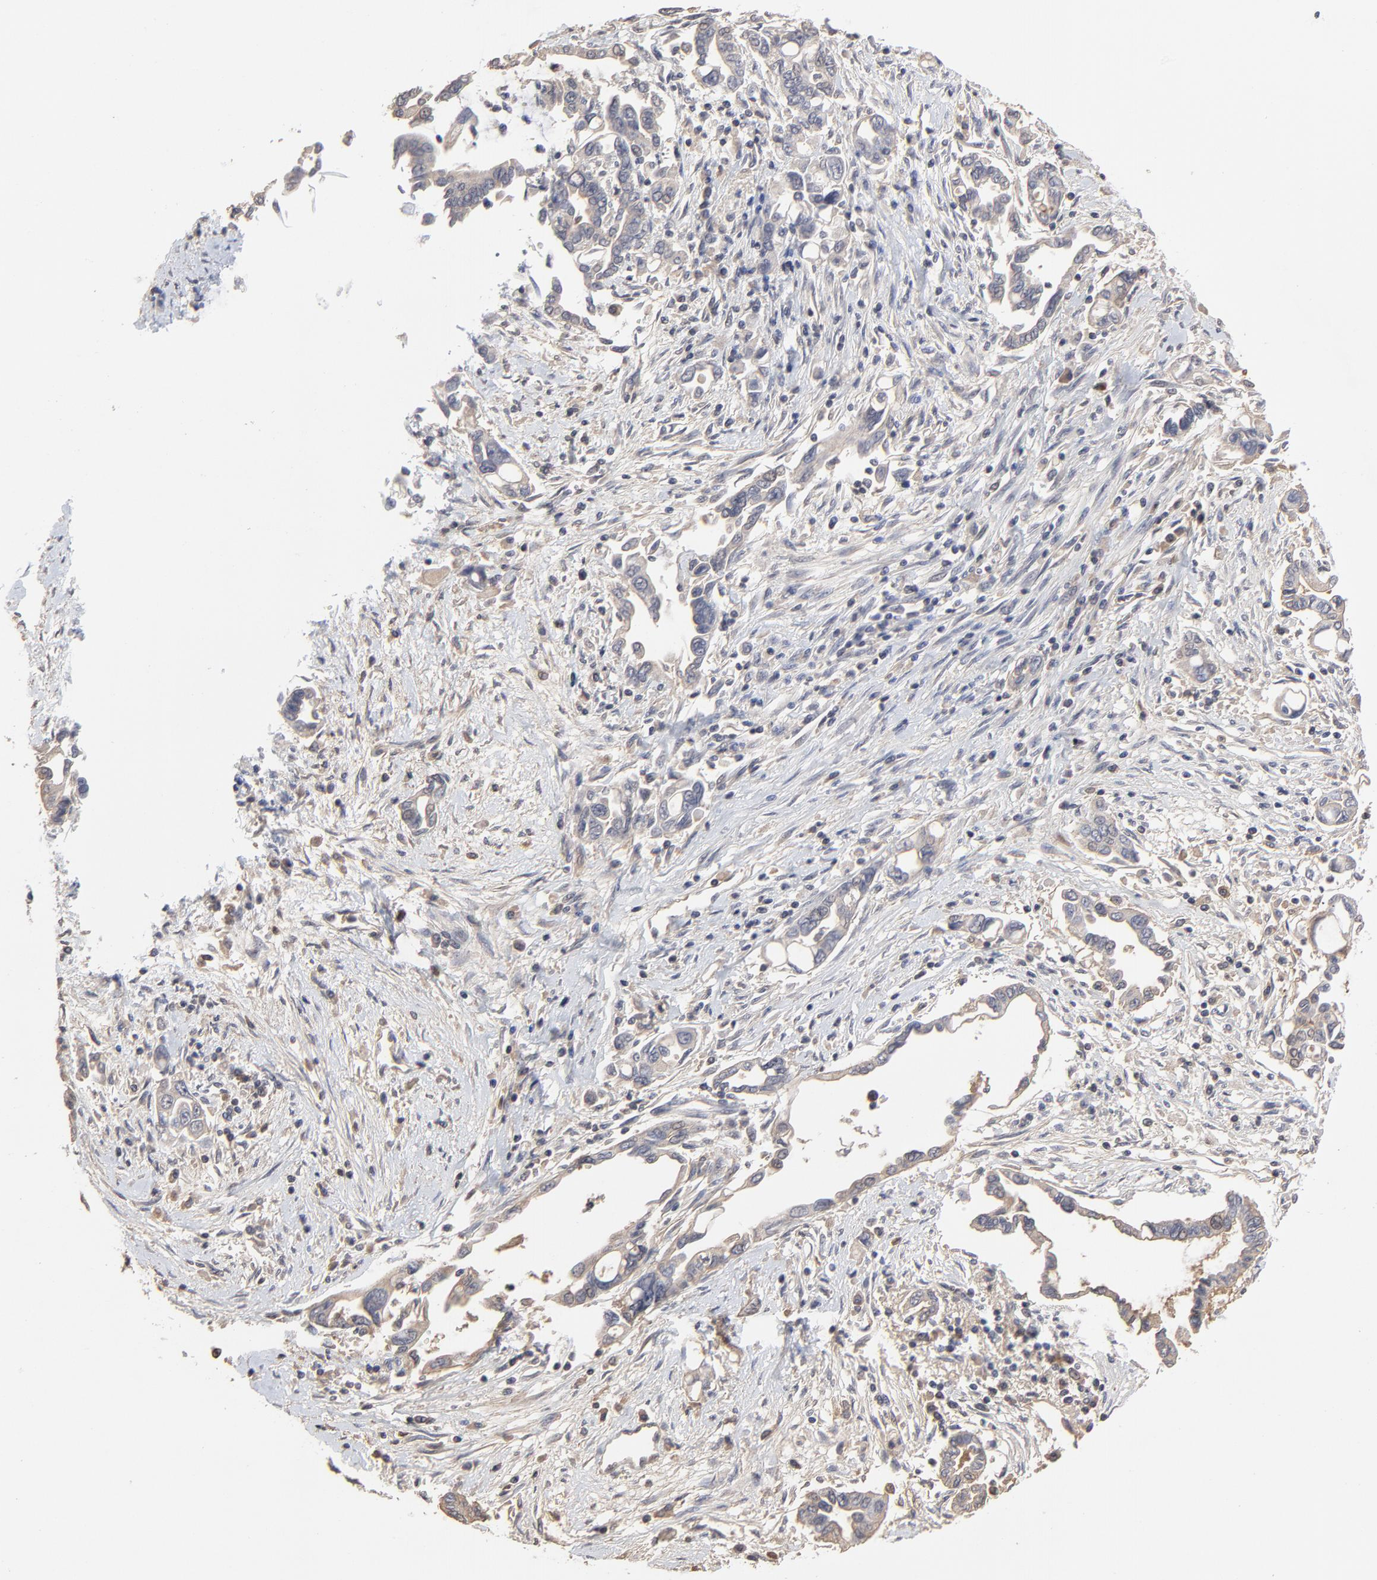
{"staining": {"intensity": "weak", "quantity": "25%-75%", "location": "cytoplasmic/membranous"}, "tissue": "pancreatic cancer", "cell_type": "Tumor cells", "image_type": "cancer", "snomed": [{"axis": "morphology", "description": "Adenocarcinoma, NOS"}, {"axis": "topography", "description": "Pancreas"}], "caption": "Human adenocarcinoma (pancreatic) stained with a brown dye exhibits weak cytoplasmic/membranous positive positivity in about 25%-75% of tumor cells.", "gene": "VPREB3", "patient": {"sex": "female", "age": 57}}